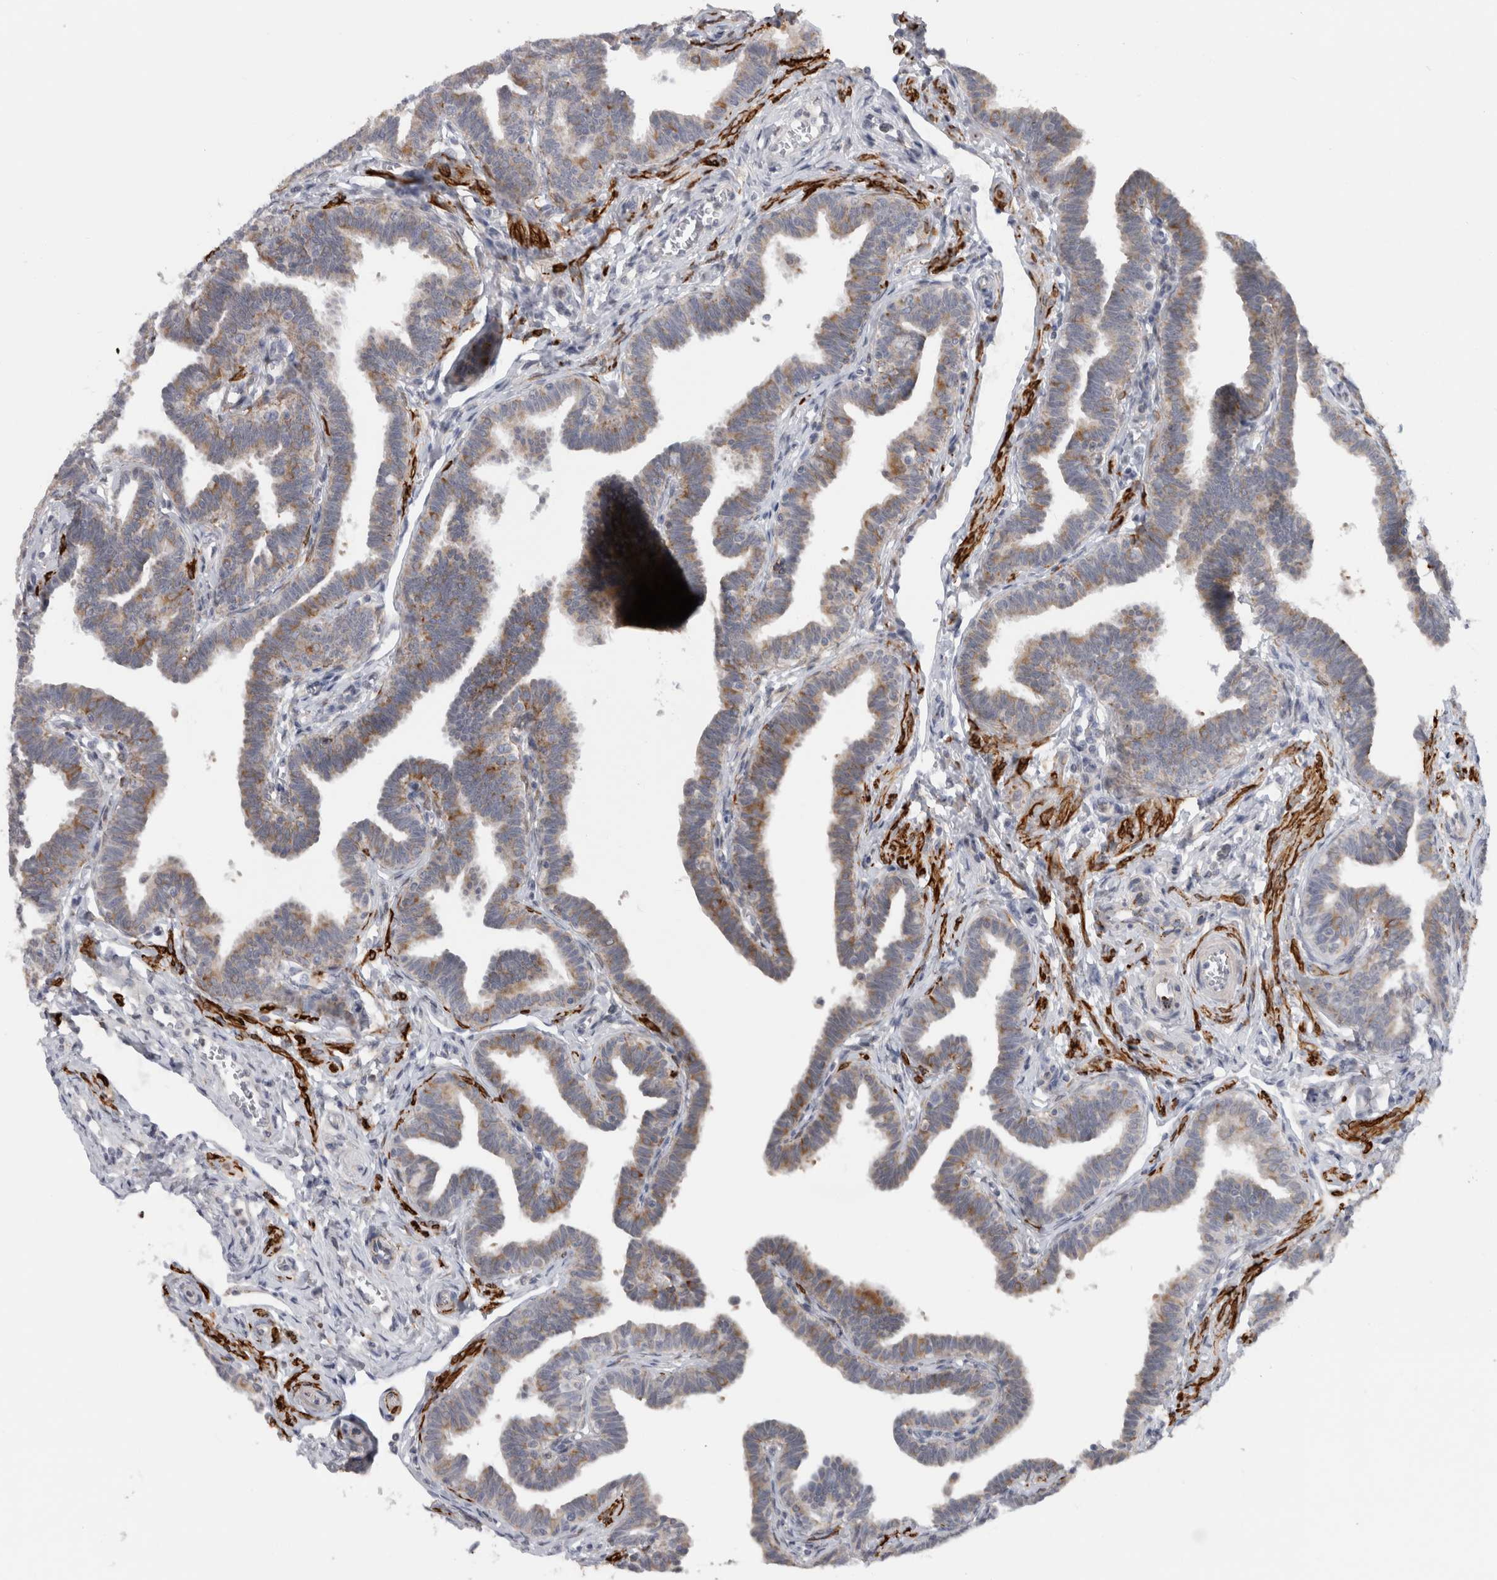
{"staining": {"intensity": "moderate", "quantity": "25%-75%", "location": "cytoplasmic/membranous"}, "tissue": "fallopian tube", "cell_type": "Glandular cells", "image_type": "normal", "snomed": [{"axis": "morphology", "description": "Normal tissue, NOS"}, {"axis": "topography", "description": "Fallopian tube"}, {"axis": "topography", "description": "Ovary"}], "caption": "A brown stain shows moderate cytoplasmic/membranous staining of a protein in glandular cells of unremarkable human fallopian tube.", "gene": "RAB18", "patient": {"sex": "female", "age": 23}}